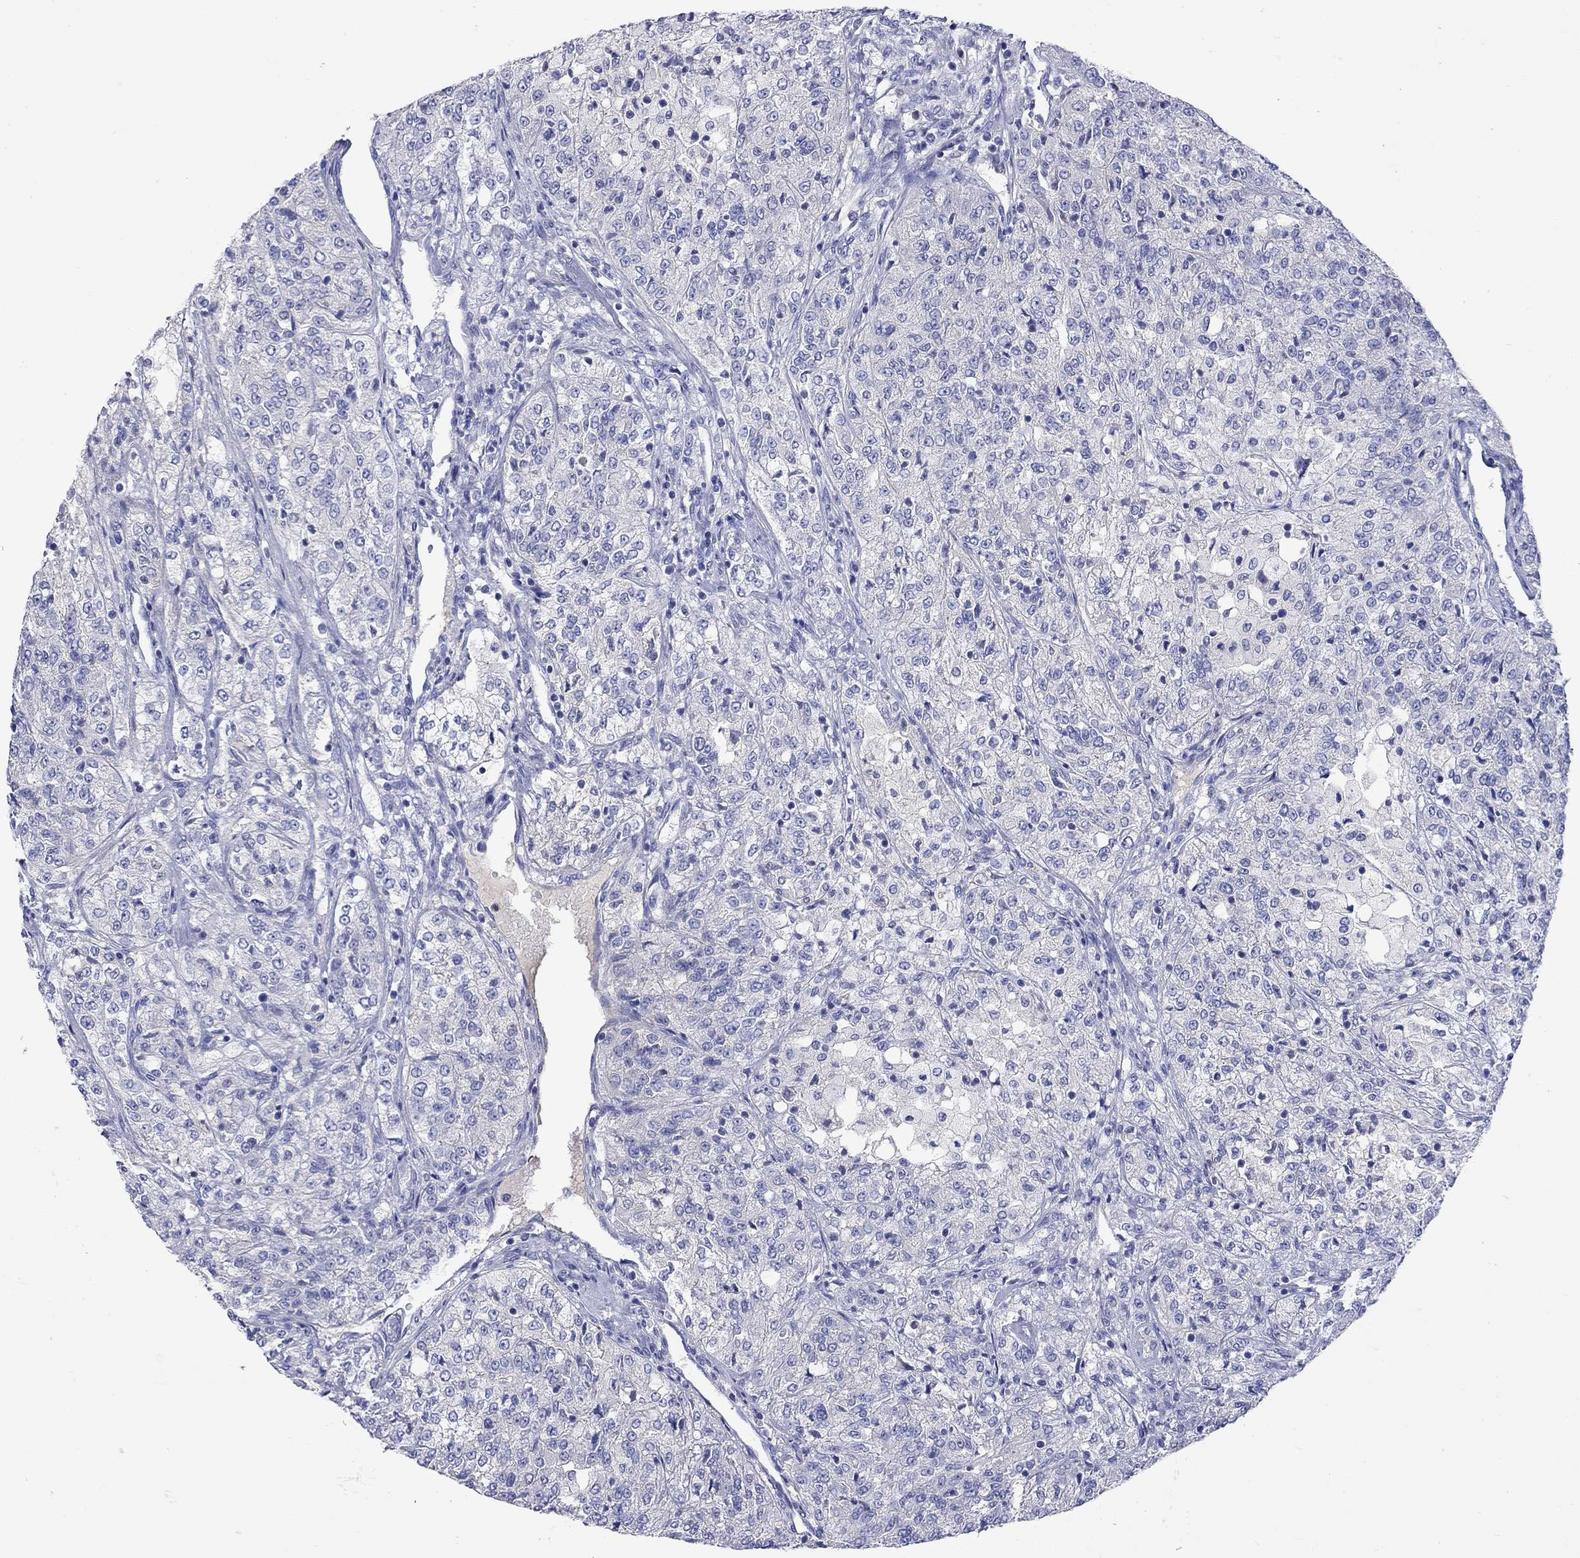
{"staining": {"intensity": "negative", "quantity": "none", "location": "none"}, "tissue": "renal cancer", "cell_type": "Tumor cells", "image_type": "cancer", "snomed": [{"axis": "morphology", "description": "Adenocarcinoma, NOS"}, {"axis": "topography", "description": "Kidney"}], "caption": "Protein analysis of renal adenocarcinoma reveals no significant expression in tumor cells.", "gene": "LRFN4", "patient": {"sex": "female", "age": 63}}